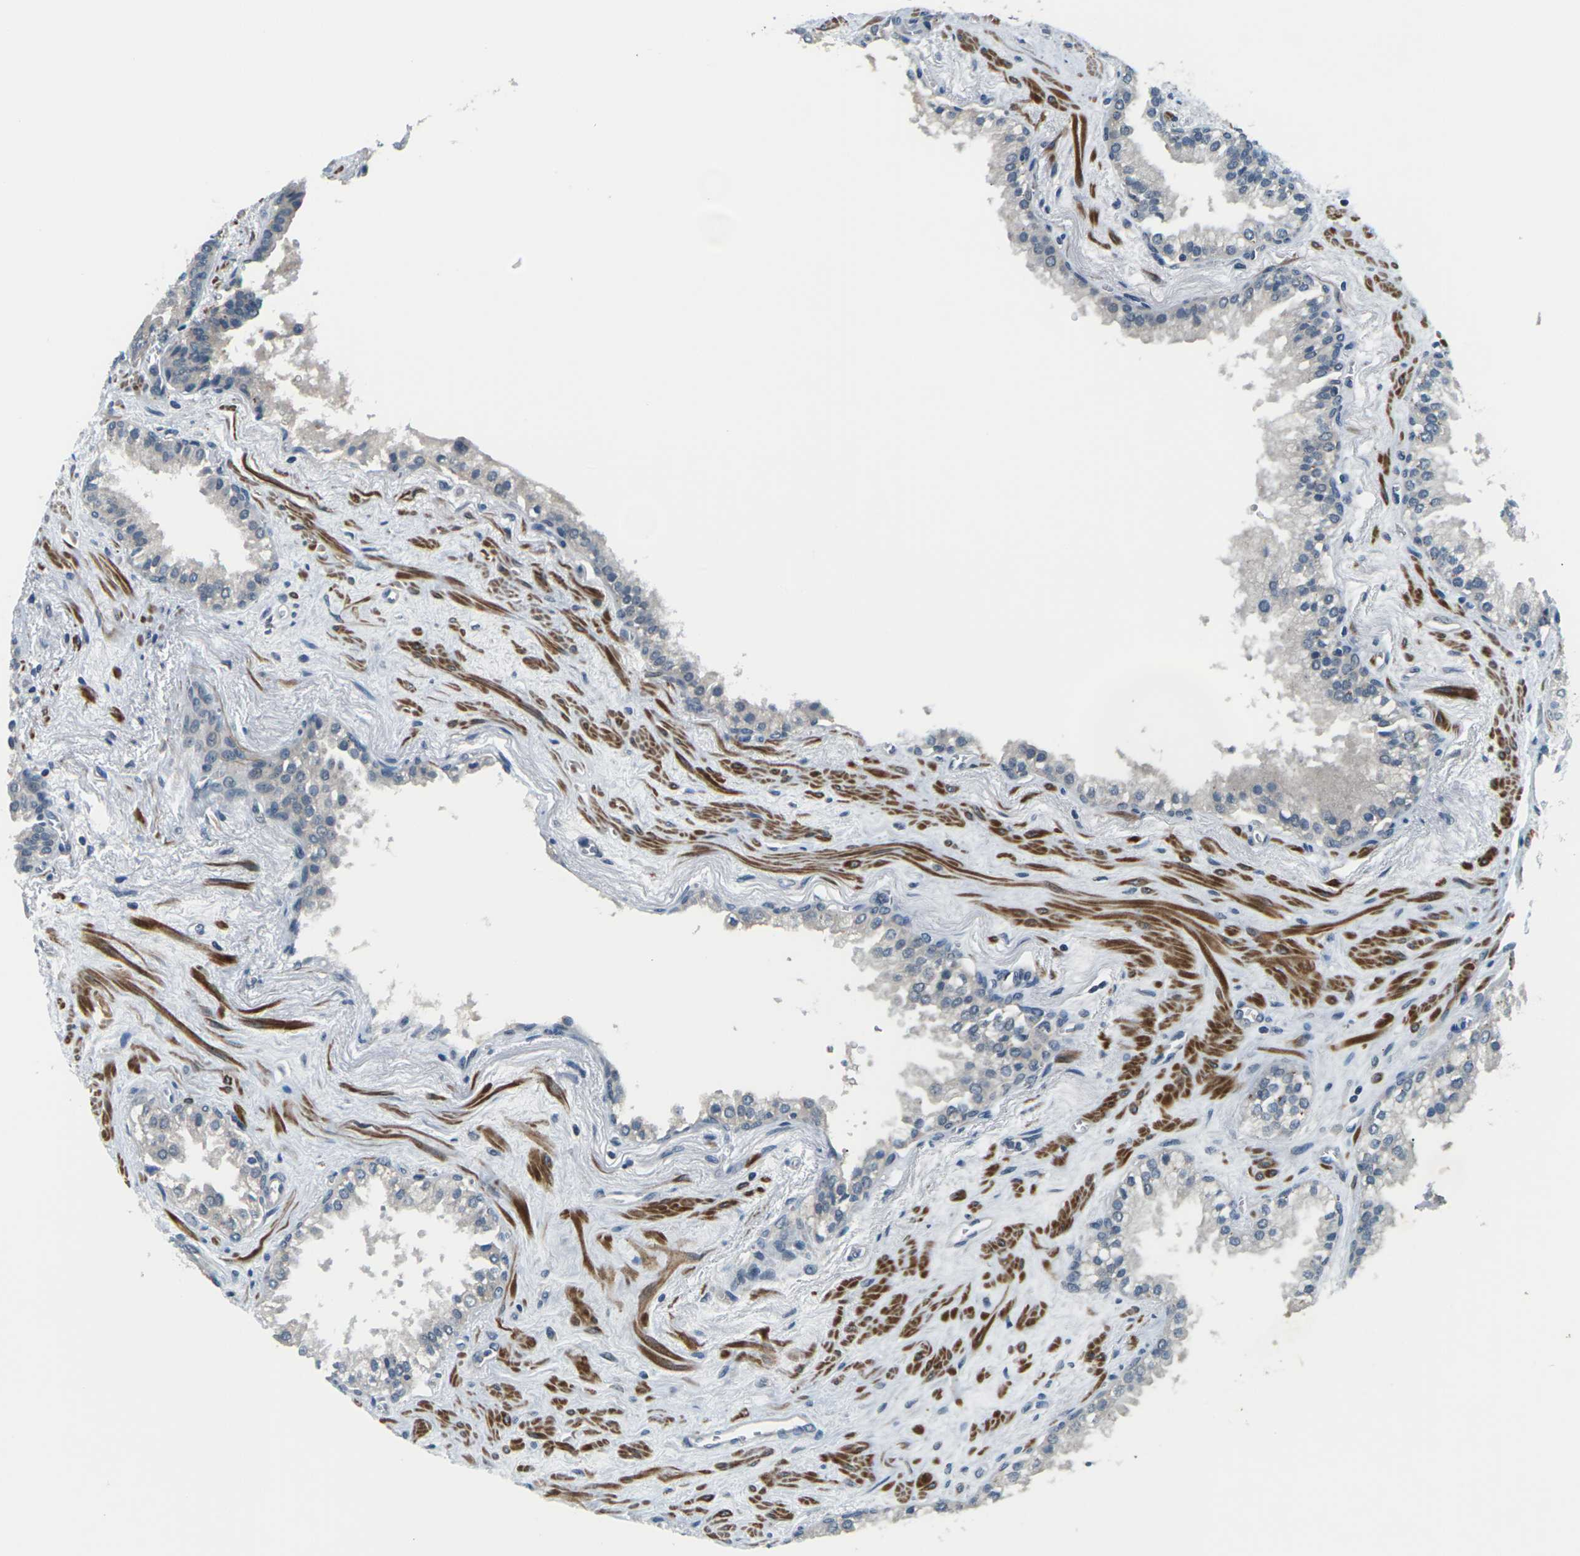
{"staining": {"intensity": "negative", "quantity": "none", "location": "none"}, "tissue": "prostate cancer", "cell_type": "Tumor cells", "image_type": "cancer", "snomed": [{"axis": "morphology", "description": "Adenocarcinoma, Low grade"}, {"axis": "topography", "description": "Prostate"}], "caption": "Immunohistochemistry image of human prostate cancer stained for a protein (brown), which reveals no staining in tumor cells. (Brightfield microscopy of DAB immunohistochemistry at high magnification).", "gene": "SLC13A3", "patient": {"sex": "male", "age": 60}}